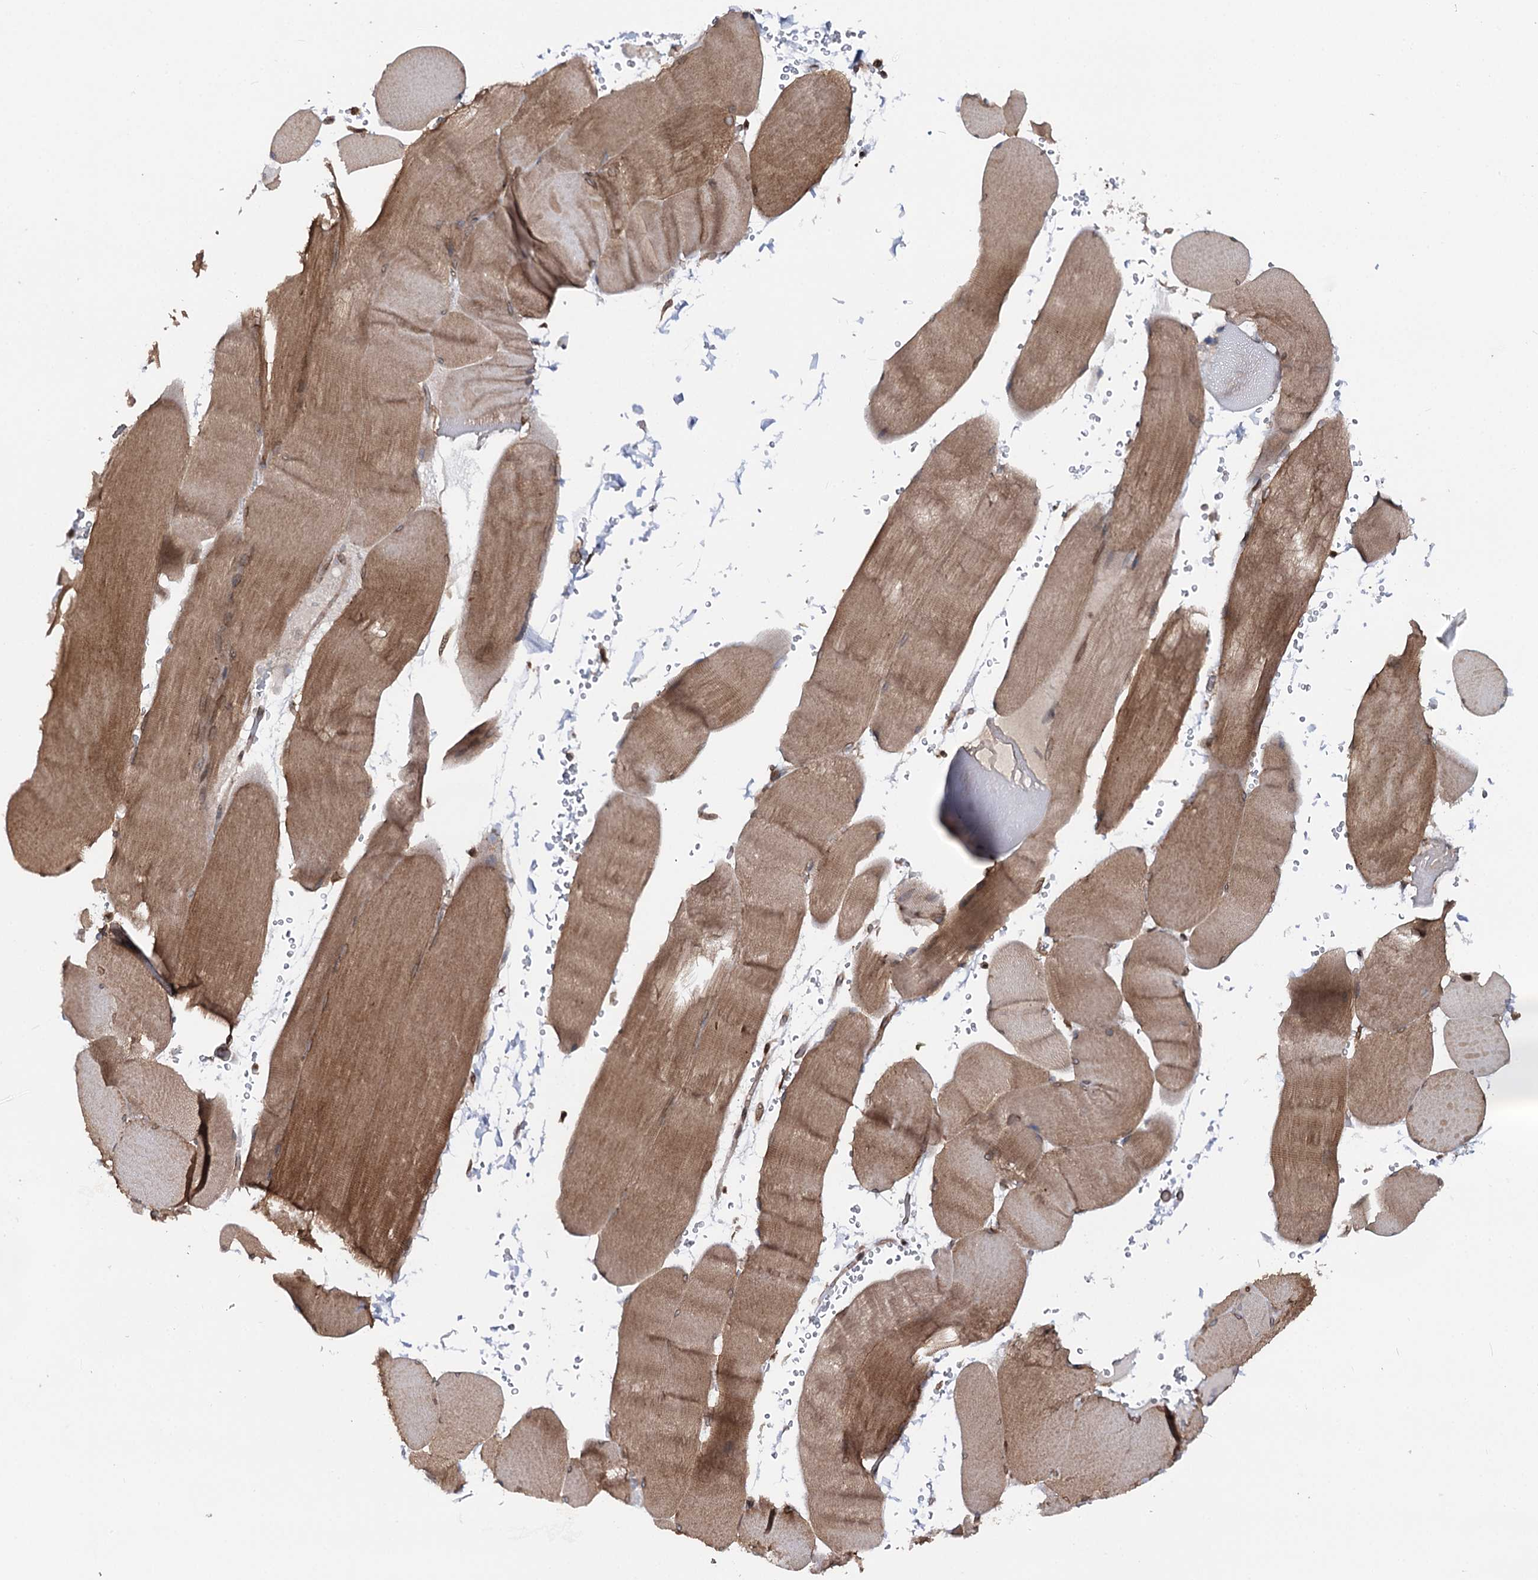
{"staining": {"intensity": "moderate", "quantity": ">75%", "location": "cytoplasmic/membranous"}, "tissue": "skeletal muscle", "cell_type": "Myocytes", "image_type": "normal", "snomed": [{"axis": "morphology", "description": "Normal tissue, NOS"}, {"axis": "topography", "description": "Skeletal muscle"}, {"axis": "topography", "description": "Head-Neck"}], "caption": "About >75% of myocytes in benign skeletal muscle reveal moderate cytoplasmic/membranous protein expression as visualized by brown immunohistochemical staining.", "gene": "FGFR1OP2", "patient": {"sex": "male", "age": 66}}